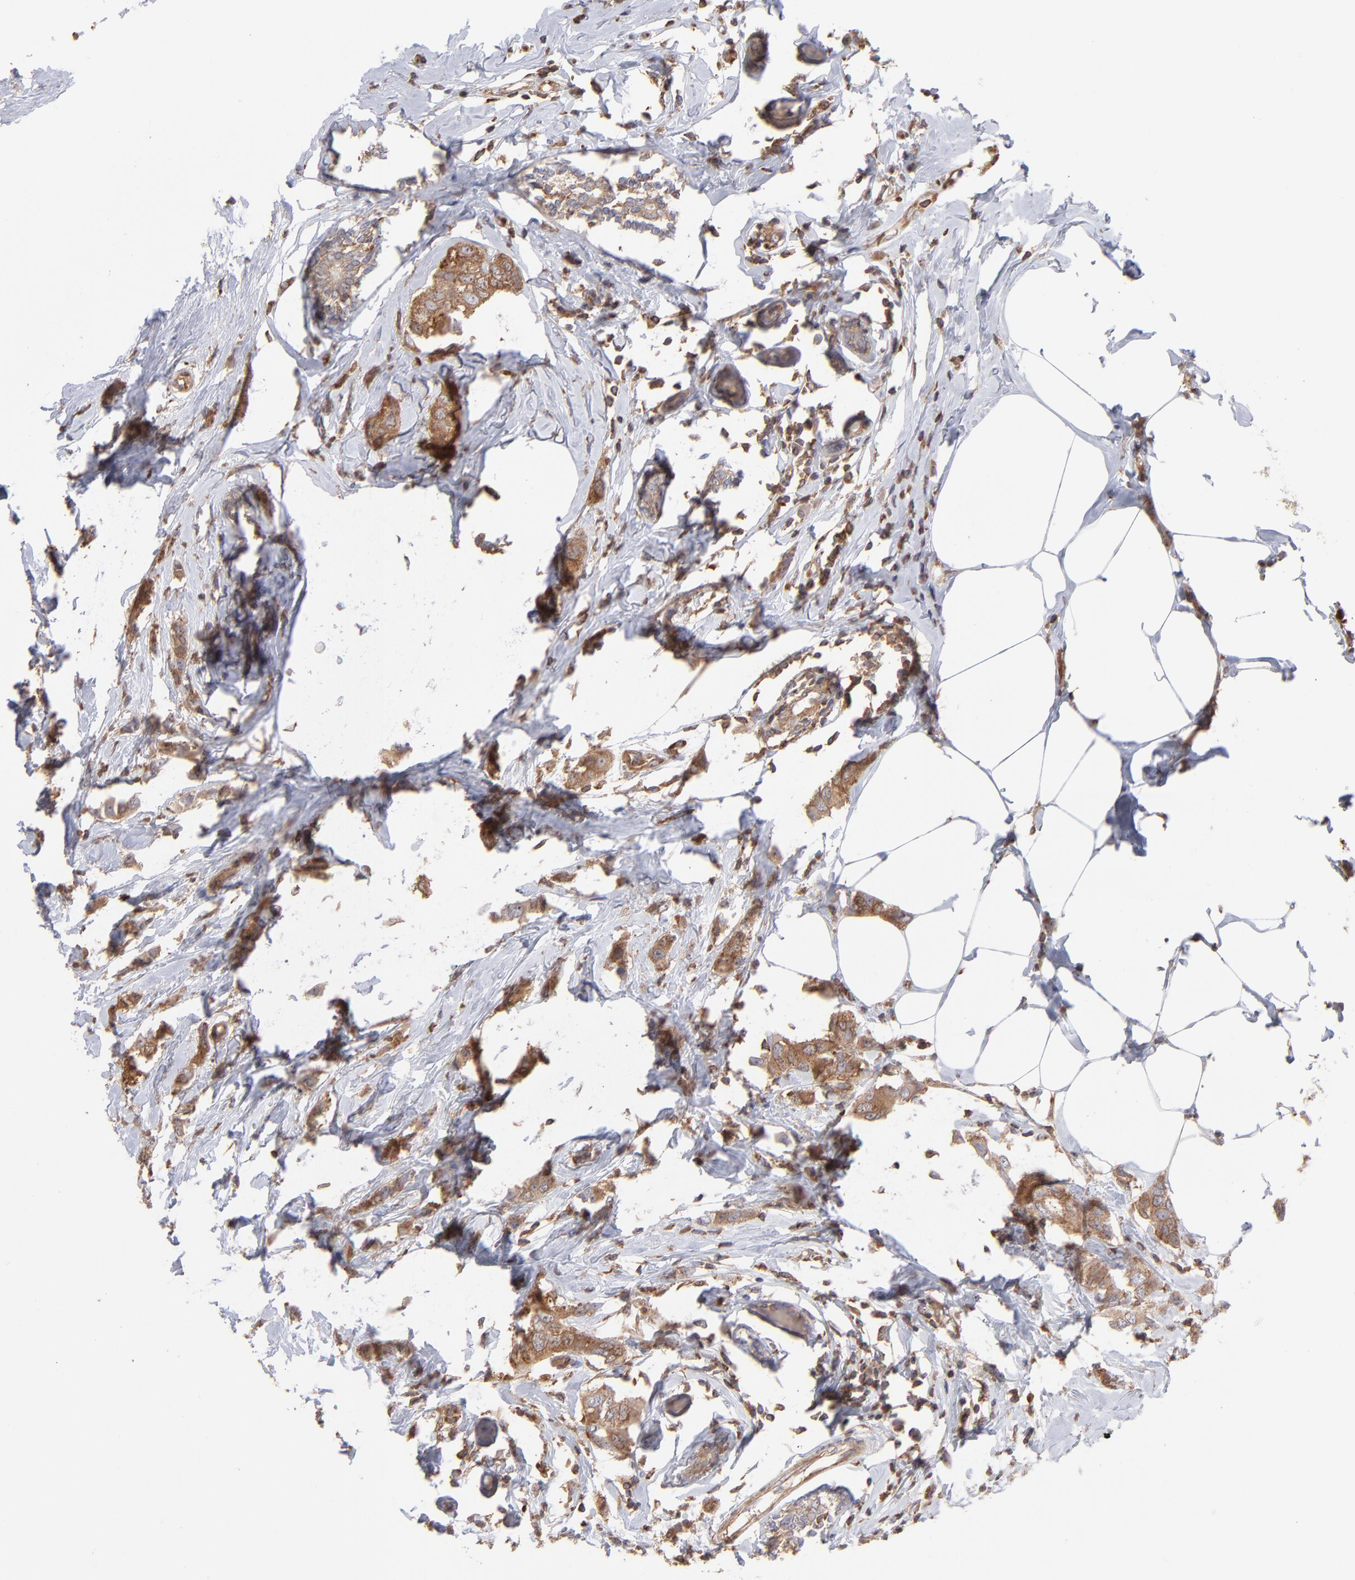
{"staining": {"intensity": "moderate", "quantity": ">75%", "location": "cytoplasmic/membranous"}, "tissue": "breast cancer", "cell_type": "Tumor cells", "image_type": "cancer", "snomed": [{"axis": "morphology", "description": "Normal tissue, NOS"}, {"axis": "morphology", "description": "Duct carcinoma"}, {"axis": "topography", "description": "Breast"}], "caption": "Protein expression analysis of human invasive ductal carcinoma (breast) reveals moderate cytoplasmic/membranous expression in approximately >75% of tumor cells.", "gene": "MAPRE1", "patient": {"sex": "female", "age": 50}}